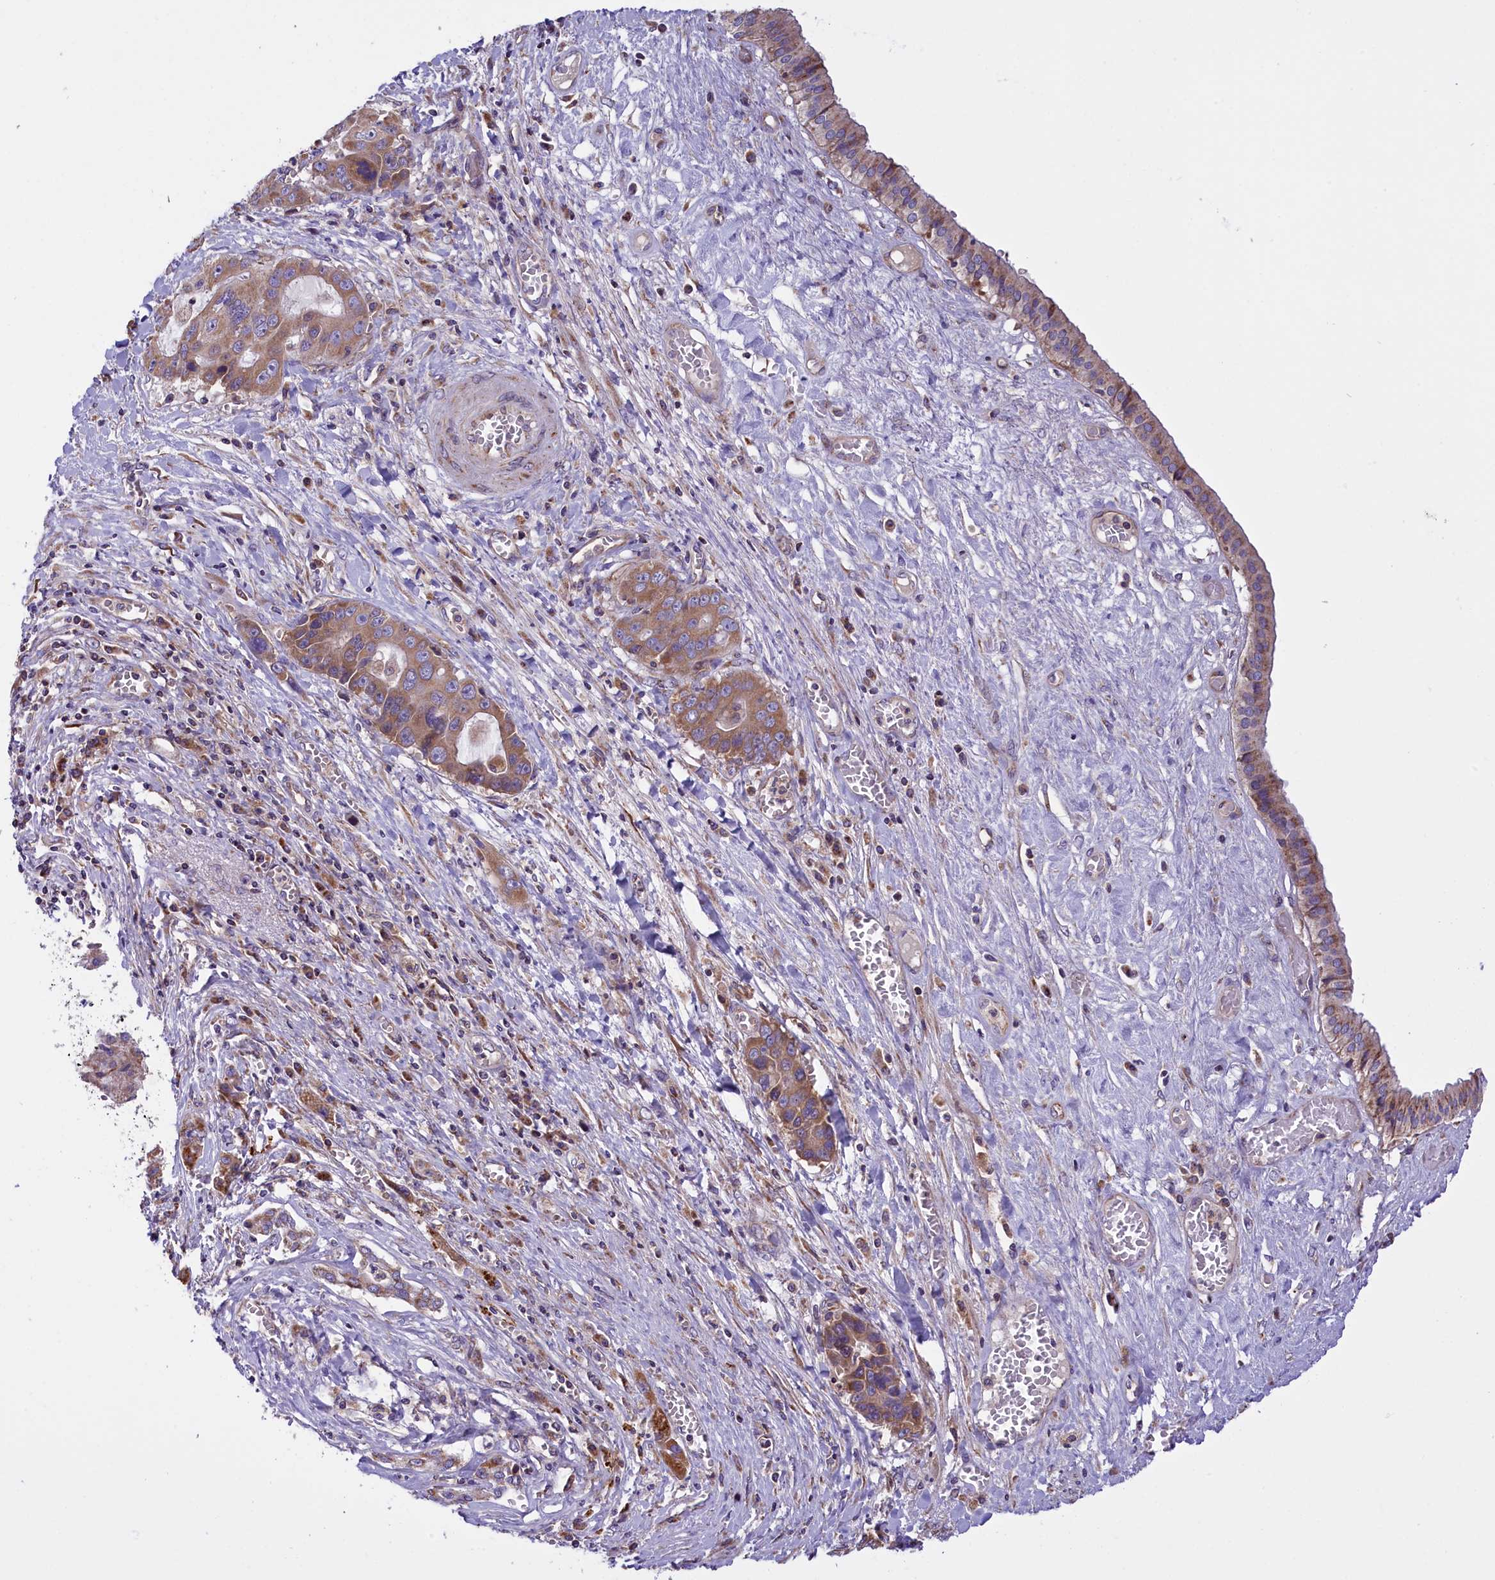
{"staining": {"intensity": "moderate", "quantity": ">75%", "location": "cytoplasmic/membranous"}, "tissue": "liver cancer", "cell_type": "Tumor cells", "image_type": "cancer", "snomed": [{"axis": "morphology", "description": "Cholangiocarcinoma"}, {"axis": "topography", "description": "Liver"}], "caption": "Immunohistochemistry staining of liver cholangiocarcinoma, which displays medium levels of moderate cytoplasmic/membranous staining in about >75% of tumor cells indicating moderate cytoplasmic/membranous protein positivity. The staining was performed using DAB (3,3'-diaminobenzidine) (brown) for protein detection and nuclei were counterstained in hematoxylin (blue).", "gene": "DNAJB9", "patient": {"sex": "male", "age": 67}}